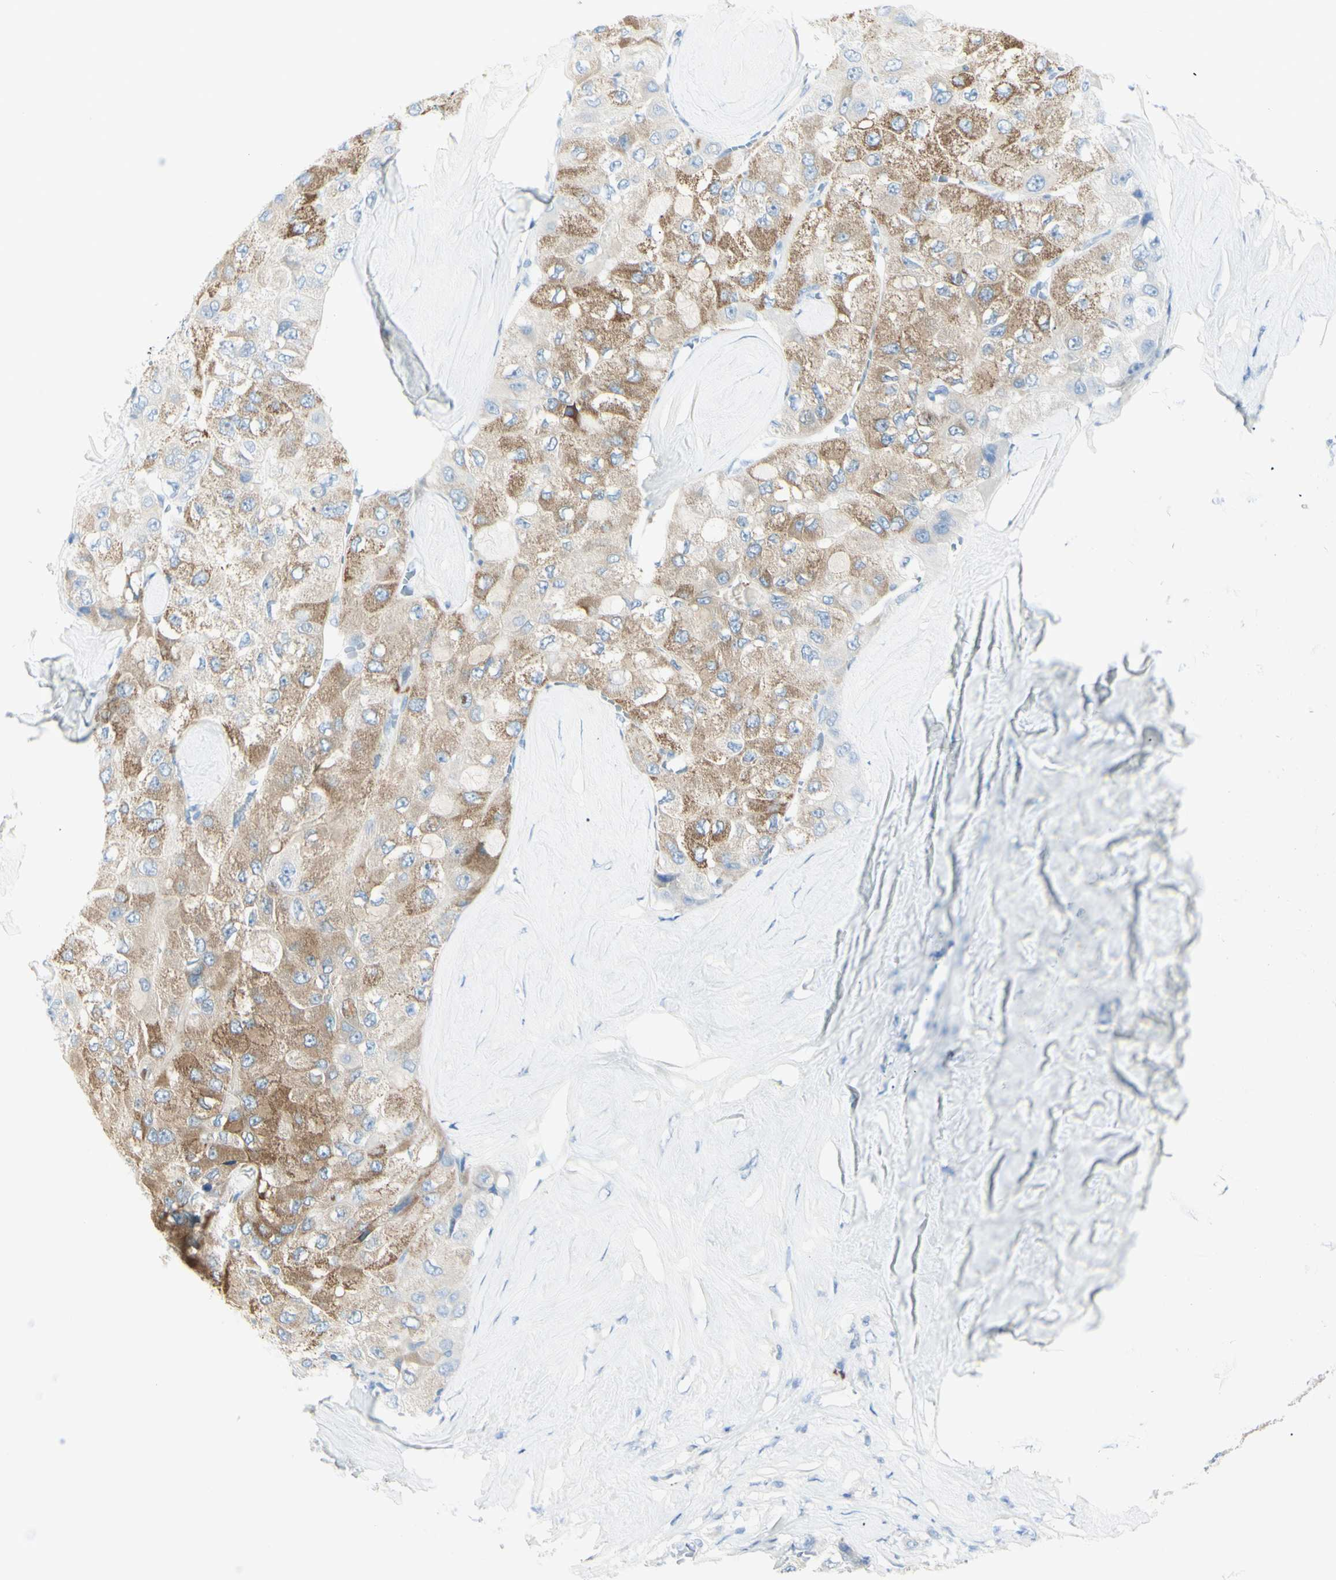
{"staining": {"intensity": "moderate", "quantity": "25%-75%", "location": "cytoplasmic/membranous"}, "tissue": "liver cancer", "cell_type": "Tumor cells", "image_type": "cancer", "snomed": [{"axis": "morphology", "description": "Carcinoma, Hepatocellular, NOS"}, {"axis": "topography", "description": "Liver"}], "caption": "This image demonstrates immunohistochemistry (IHC) staining of human liver cancer (hepatocellular carcinoma), with medium moderate cytoplasmic/membranous expression in approximately 25%-75% of tumor cells.", "gene": "LETM1", "patient": {"sex": "male", "age": 80}}